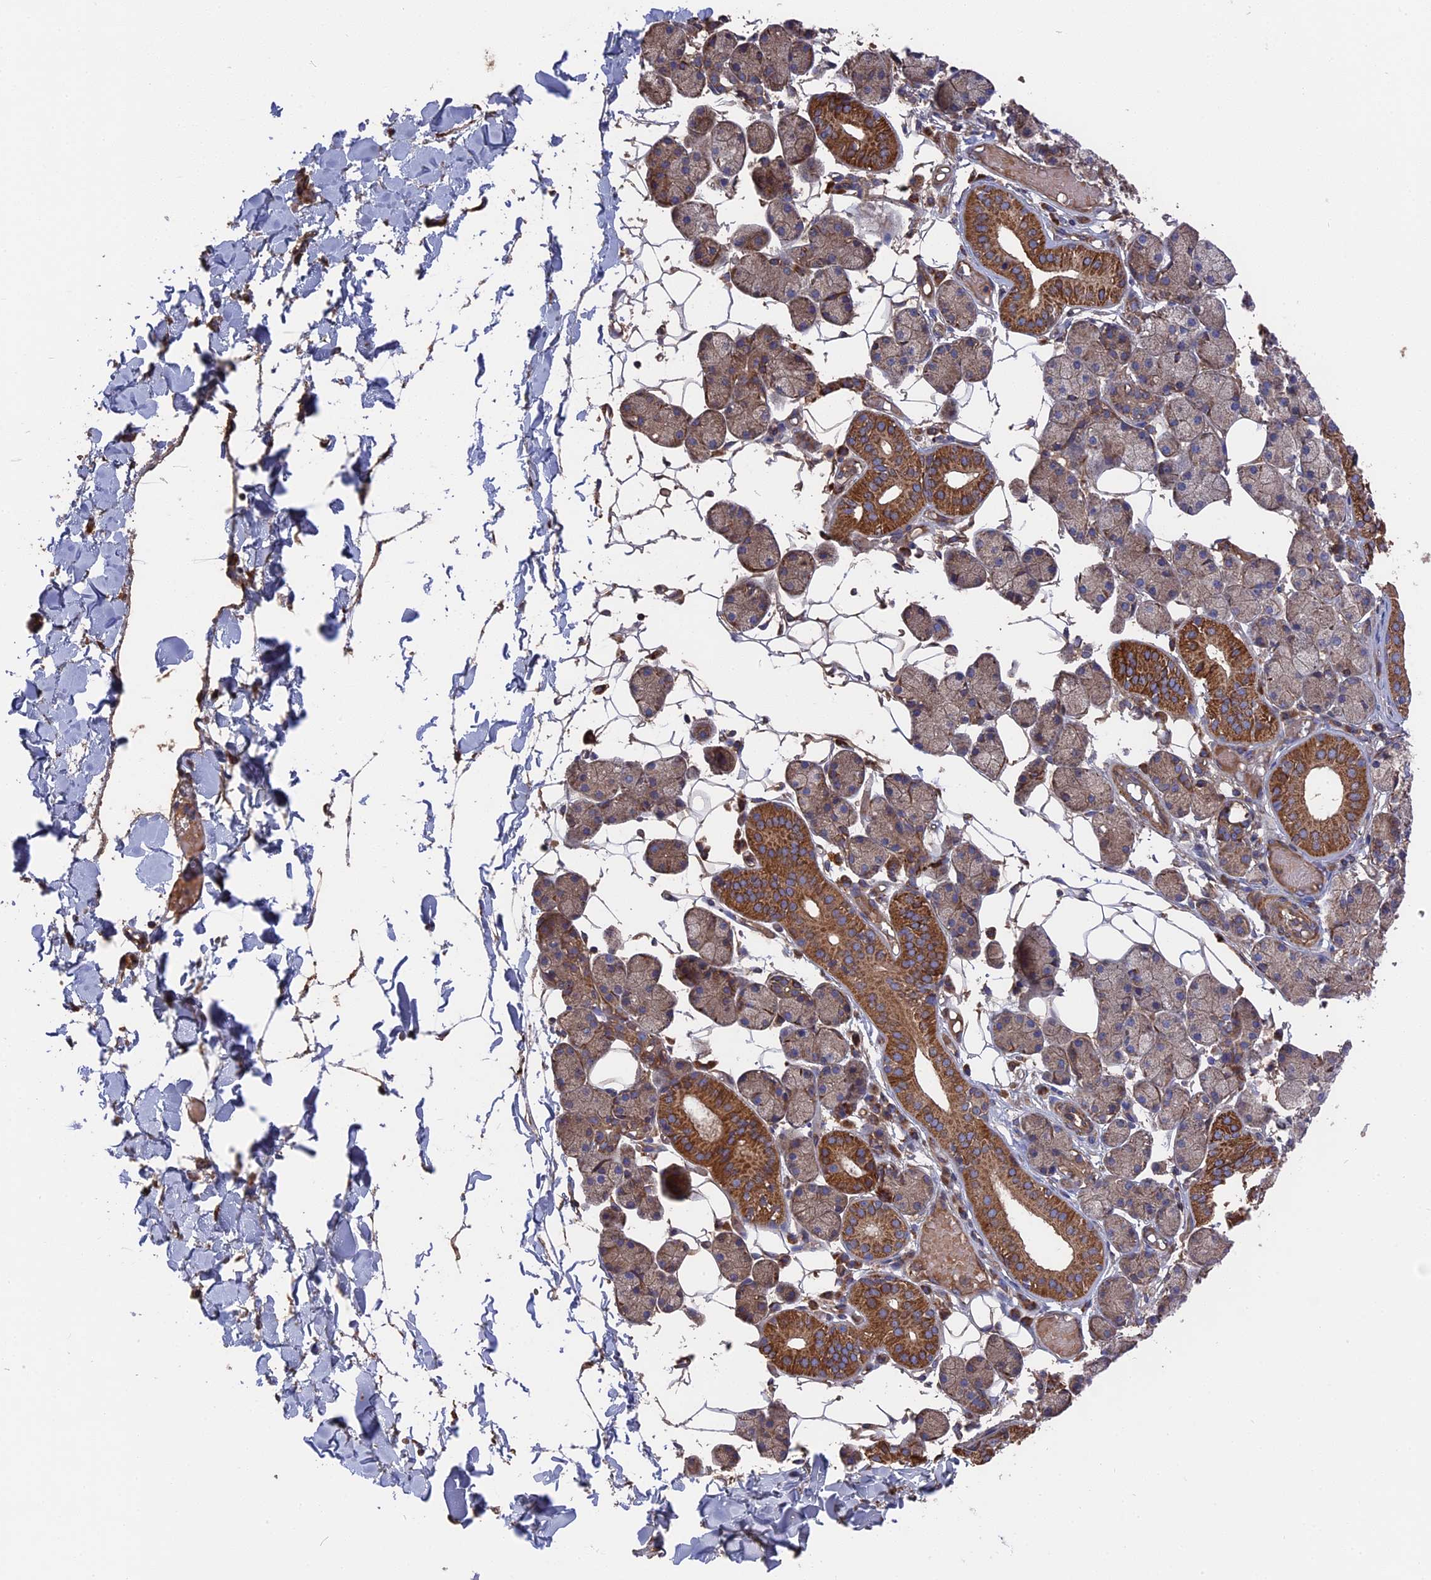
{"staining": {"intensity": "strong", "quantity": "25%-75%", "location": "cytoplasmic/membranous"}, "tissue": "salivary gland", "cell_type": "Glandular cells", "image_type": "normal", "snomed": [{"axis": "morphology", "description": "Normal tissue, NOS"}, {"axis": "topography", "description": "Salivary gland"}], "caption": "Immunohistochemical staining of benign human salivary gland displays 25%-75% levels of strong cytoplasmic/membranous protein staining in approximately 25%-75% of glandular cells.", "gene": "TELO2", "patient": {"sex": "female", "age": 33}}